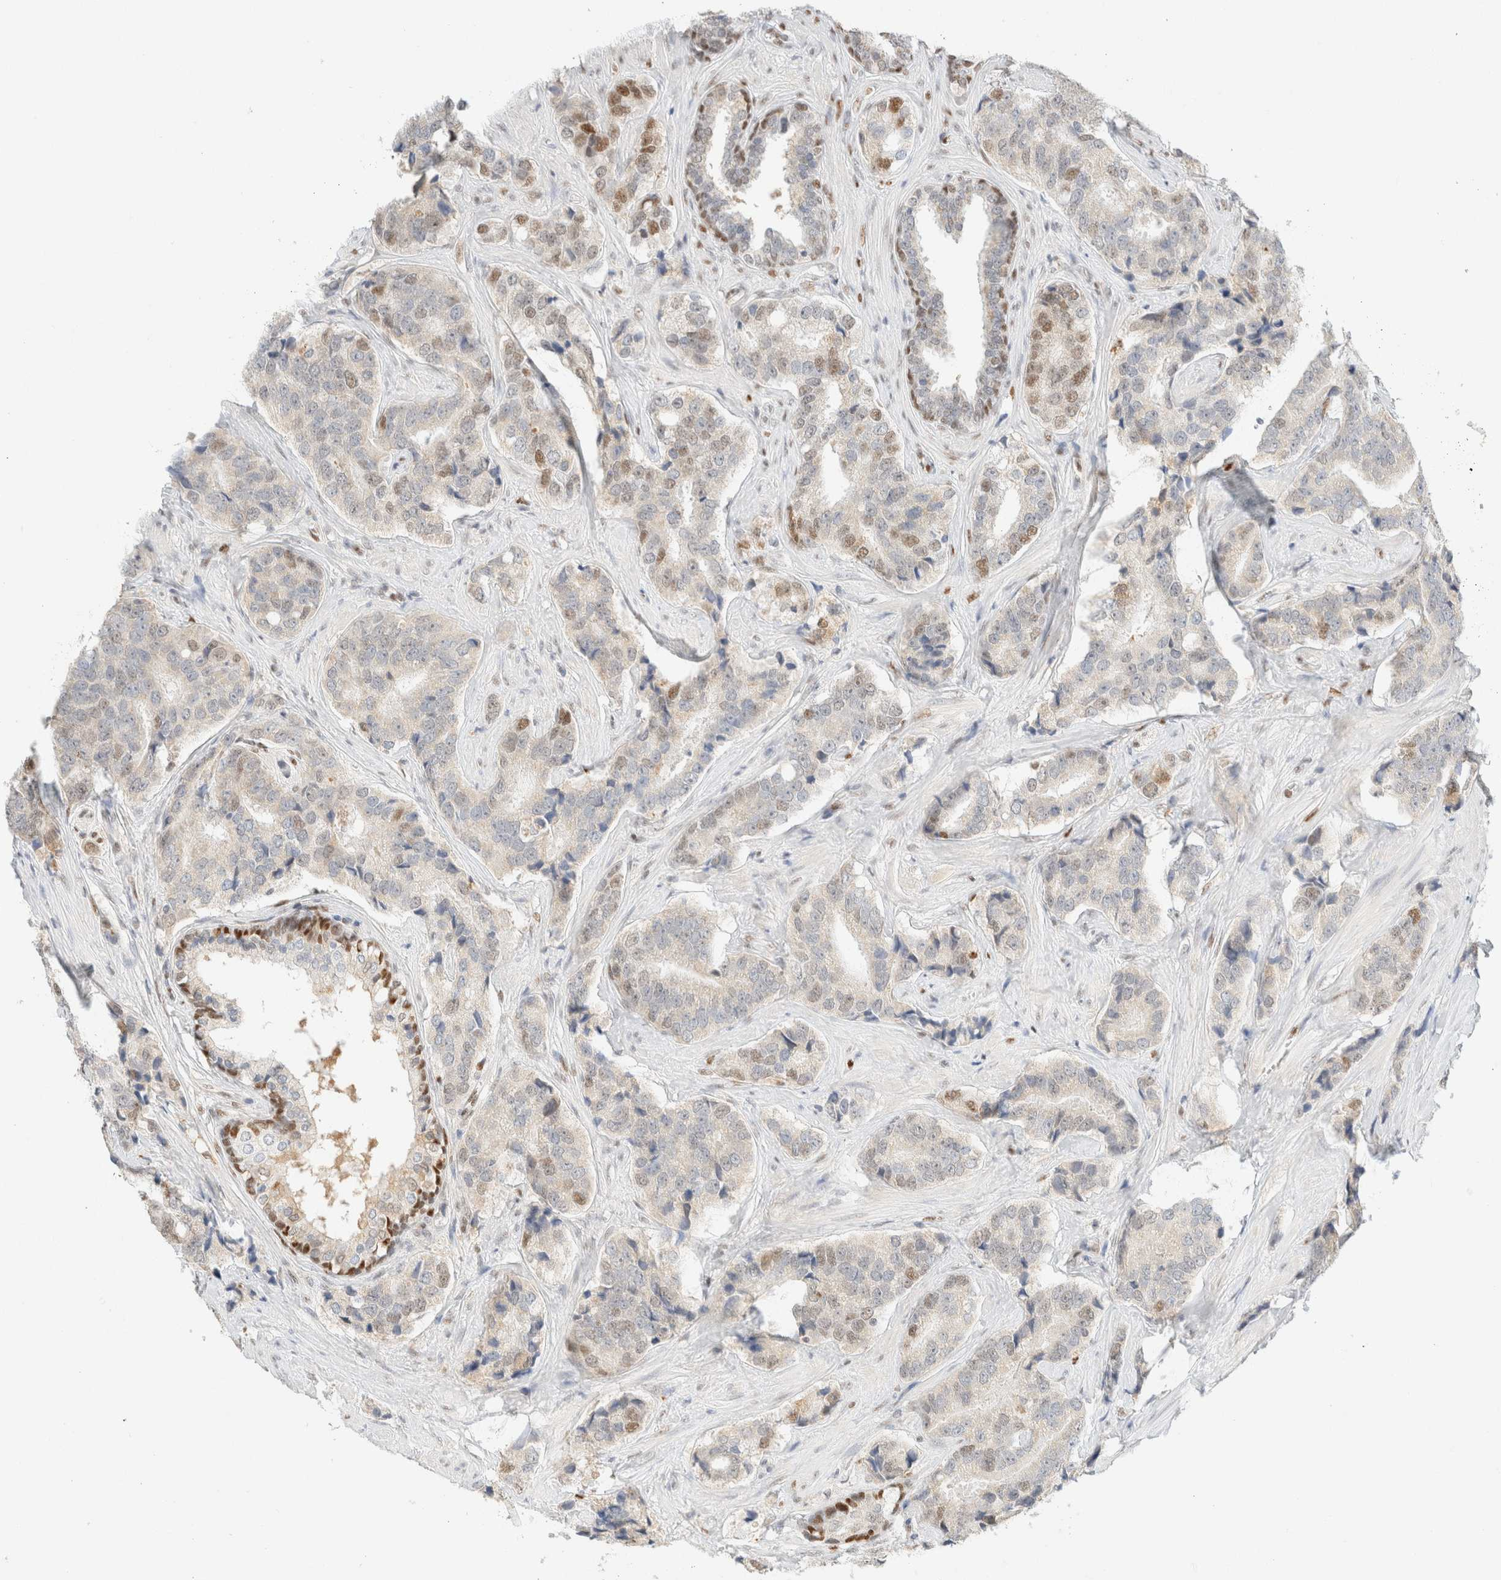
{"staining": {"intensity": "moderate", "quantity": "<25%", "location": "nuclear"}, "tissue": "prostate cancer", "cell_type": "Tumor cells", "image_type": "cancer", "snomed": [{"axis": "morphology", "description": "Adenocarcinoma, High grade"}, {"axis": "topography", "description": "Prostate"}], "caption": "Immunohistochemistry (IHC) micrograph of prostate adenocarcinoma (high-grade) stained for a protein (brown), which shows low levels of moderate nuclear positivity in about <25% of tumor cells.", "gene": "DDB2", "patient": {"sex": "male", "age": 60}}